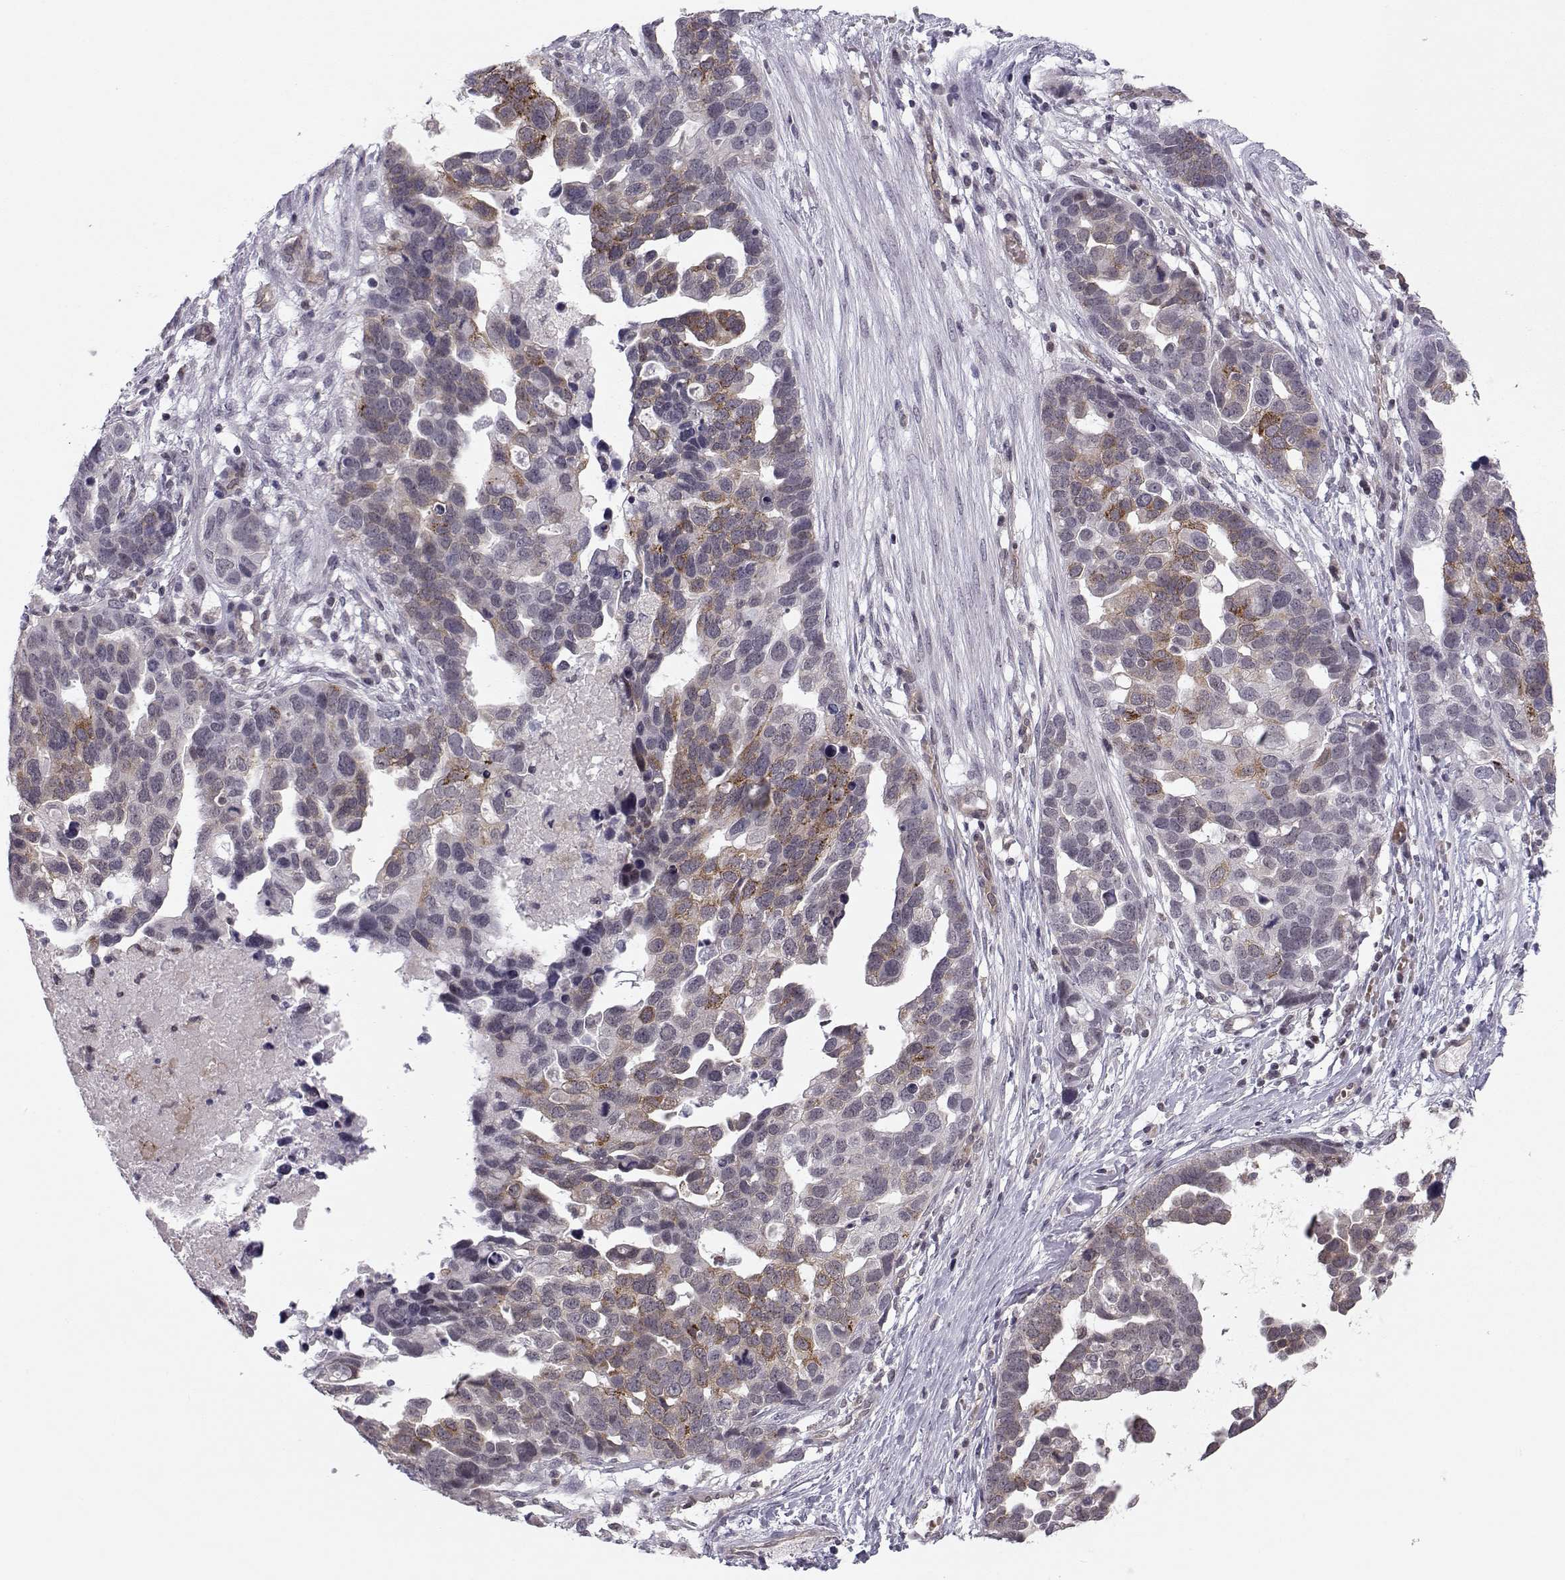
{"staining": {"intensity": "moderate", "quantity": "<25%", "location": "cytoplasmic/membranous"}, "tissue": "ovarian cancer", "cell_type": "Tumor cells", "image_type": "cancer", "snomed": [{"axis": "morphology", "description": "Cystadenocarcinoma, serous, NOS"}, {"axis": "topography", "description": "Ovary"}], "caption": "Brown immunohistochemical staining in human serous cystadenocarcinoma (ovarian) demonstrates moderate cytoplasmic/membranous expression in about <25% of tumor cells.", "gene": "KIF13B", "patient": {"sex": "female", "age": 54}}